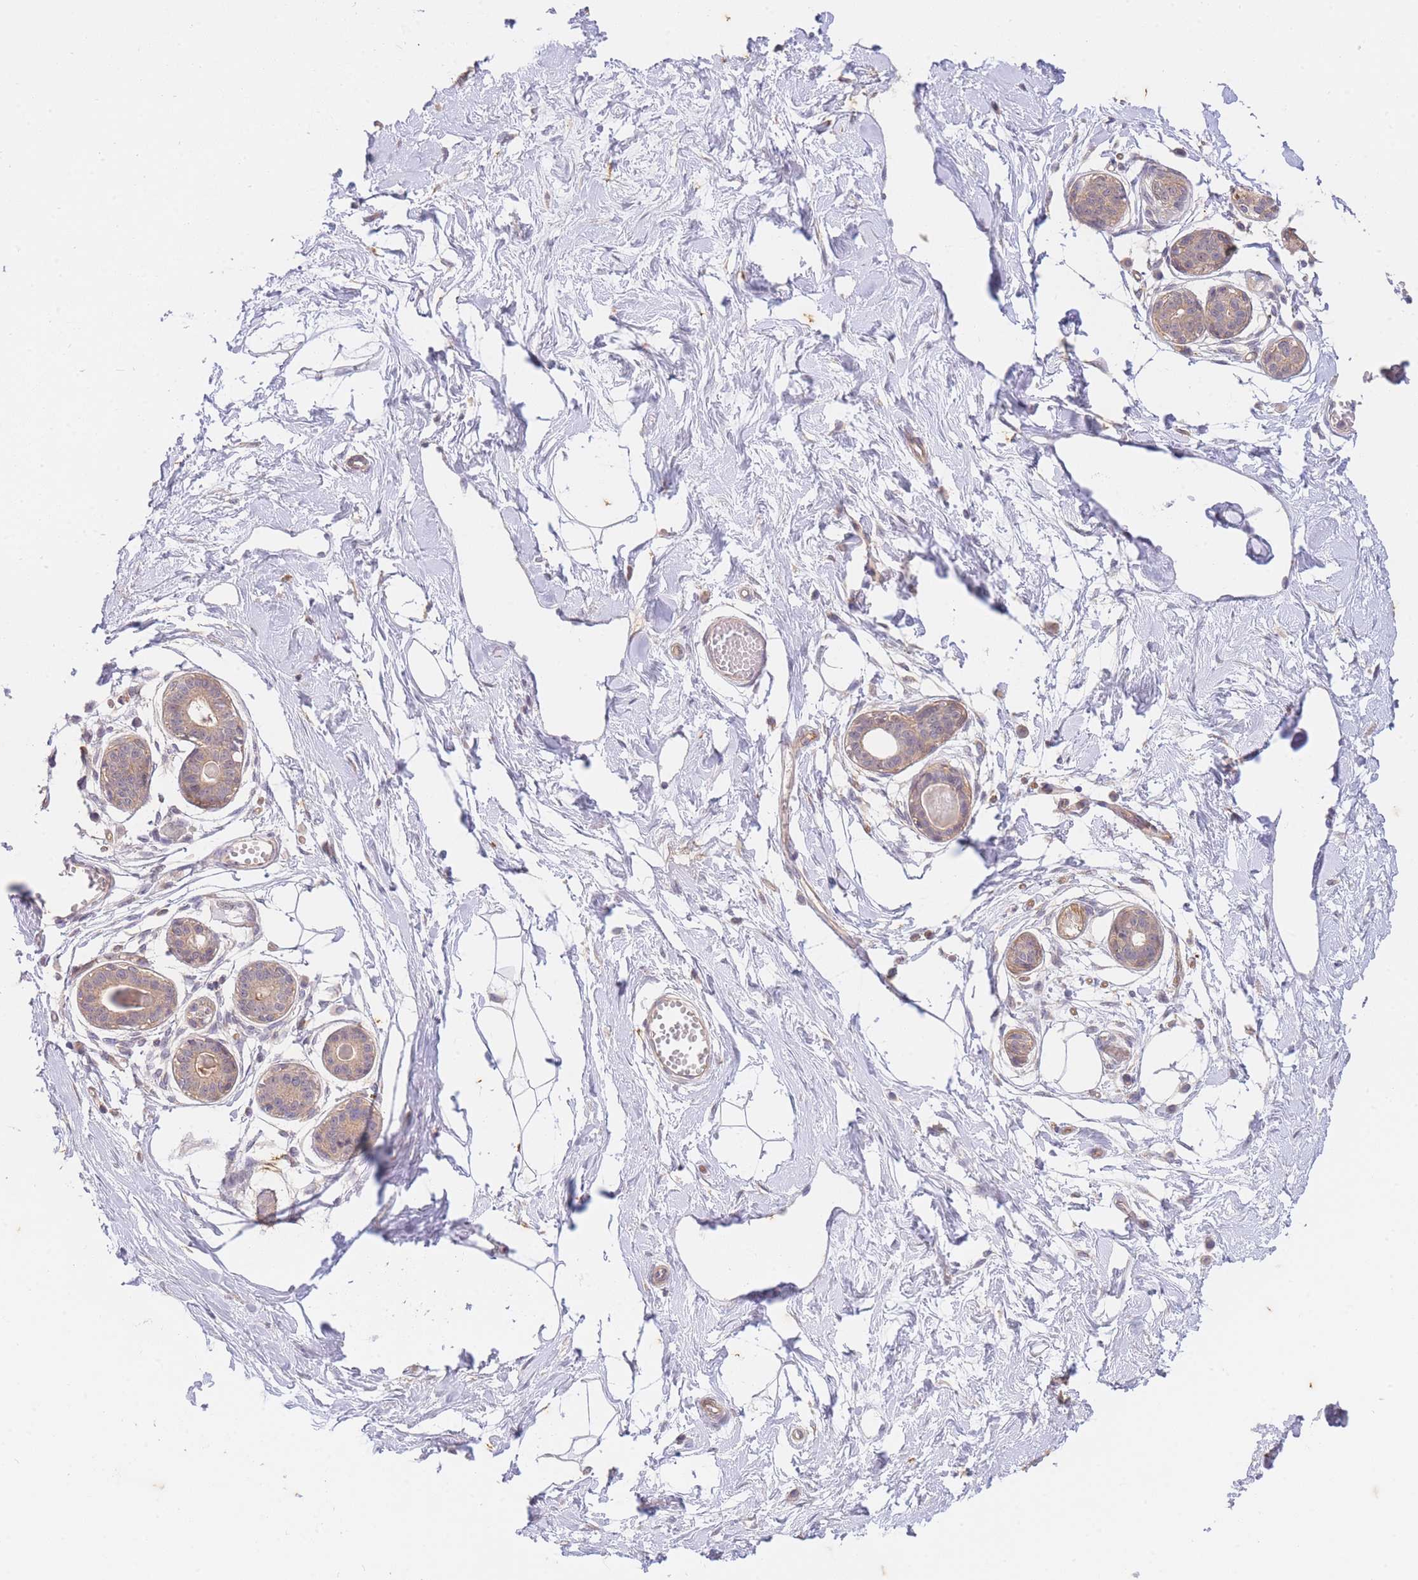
{"staining": {"intensity": "negative", "quantity": "none", "location": "none"}, "tissue": "breast", "cell_type": "Adipocytes", "image_type": "normal", "snomed": [{"axis": "morphology", "description": "Normal tissue, NOS"}, {"axis": "topography", "description": "Breast"}], "caption": "High power microscopy photomicrograph of an immunohistochemistry histopathology image of benign breast, revealing no significant staining in adipocytes.", "gene": "ST8SIA4", "patient": {"sex": "female", "age": 45}}